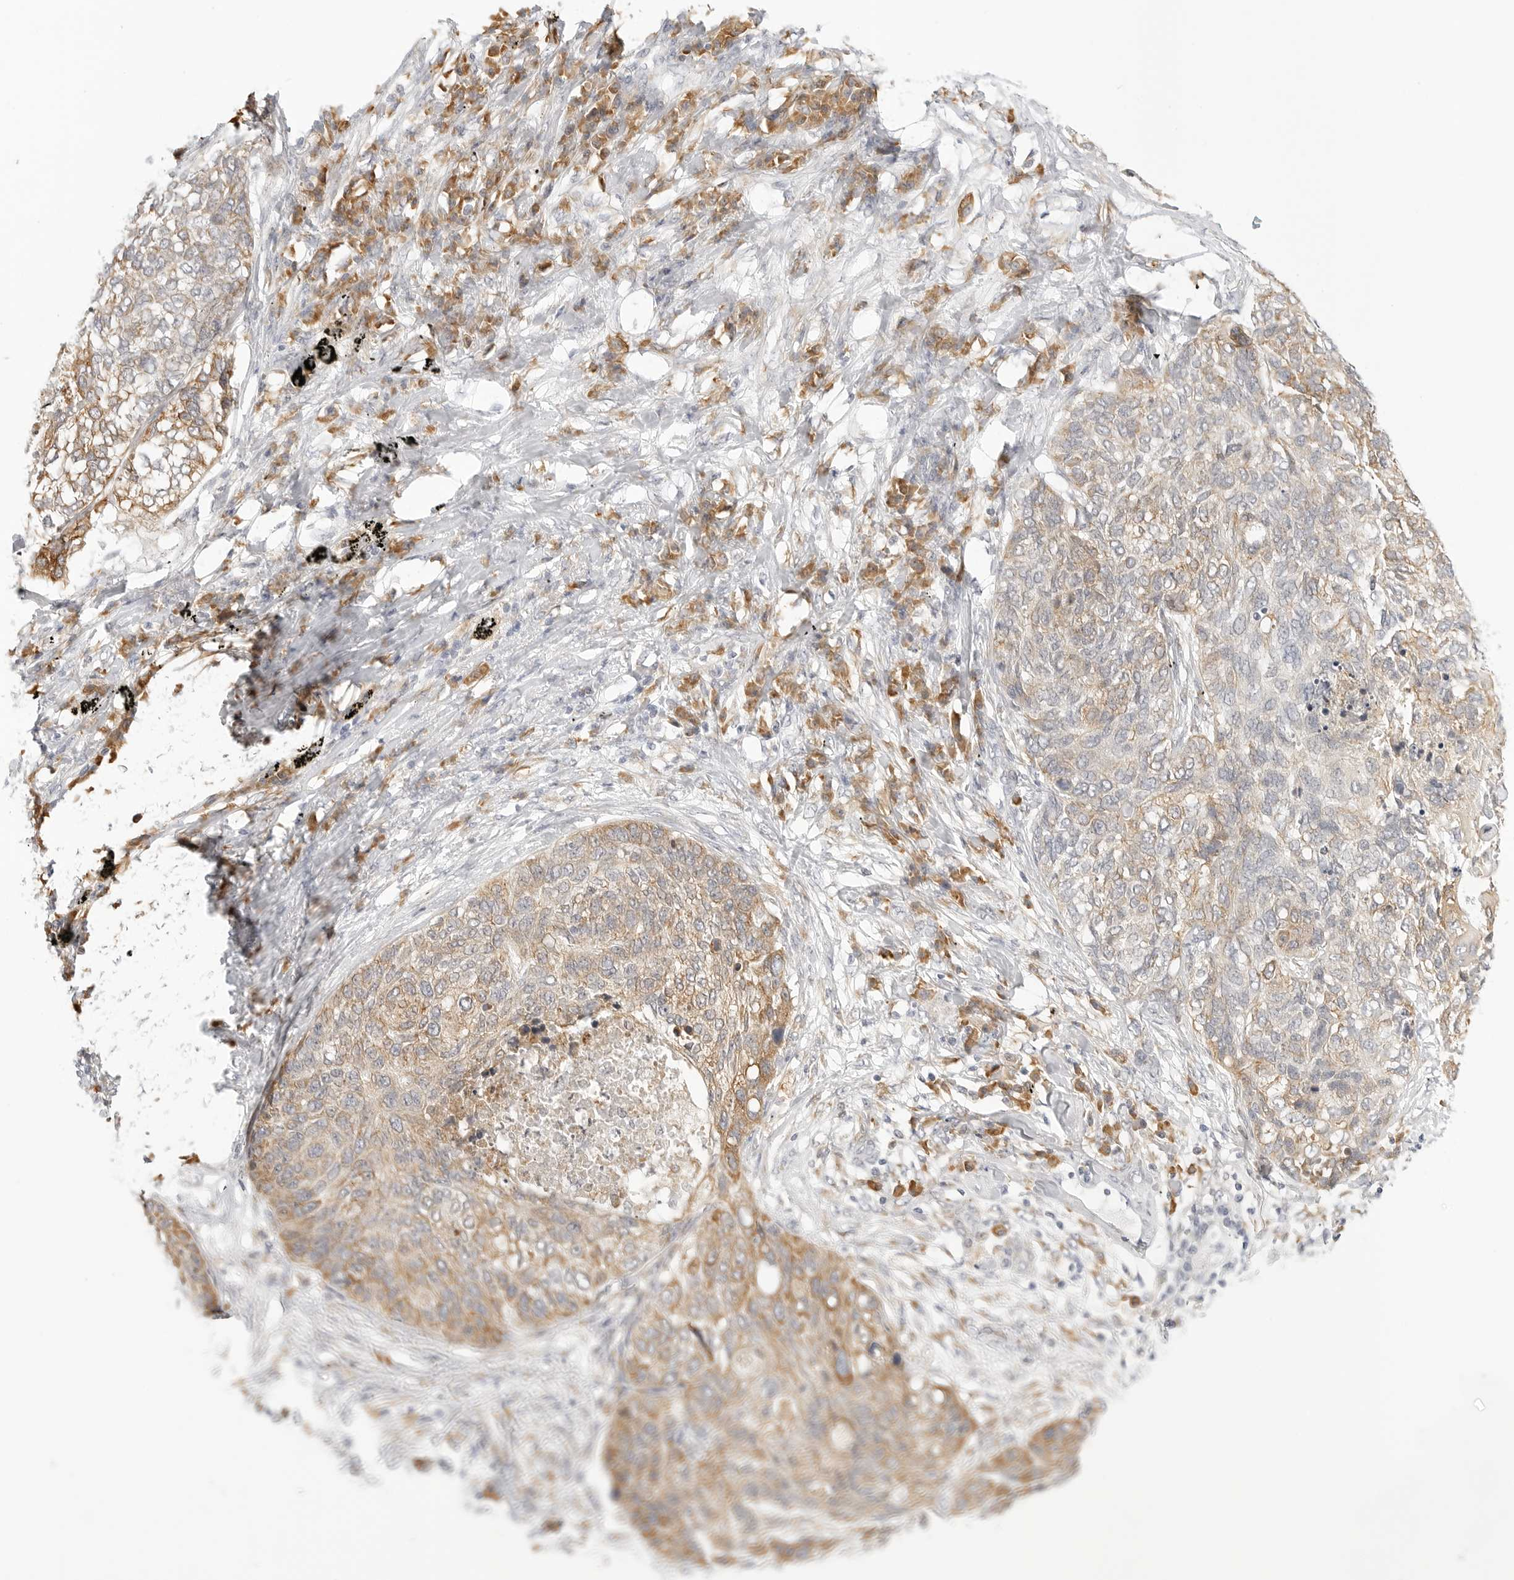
{"staining": {"intensity": "moderate", "quantity": "25%-75%", "location": "cytoplasmic/membranous"}, "tissue": "lung cancer", "cell_type": "Tumor cells", "image_type": "cancer", "snomed": [{"axis": "morphology", "description": "Squamous cell carcinoma, NOS"}, {"axis": "topography", "description": "Lung"}], "caption": "Immunohistochemistry (IHC) (DAB) staining of human squamous cell carcinoma (lung) exhibits moderate cytoplasmic/membranous protein expression in approximately 25%-75% of tumor cells. (DAB (3,3'-diaminobenzidine) IHC with brightfield microscopy, high magnification).", "gene": "THEM4", "patient": {"sex": "female", "age": 63}}